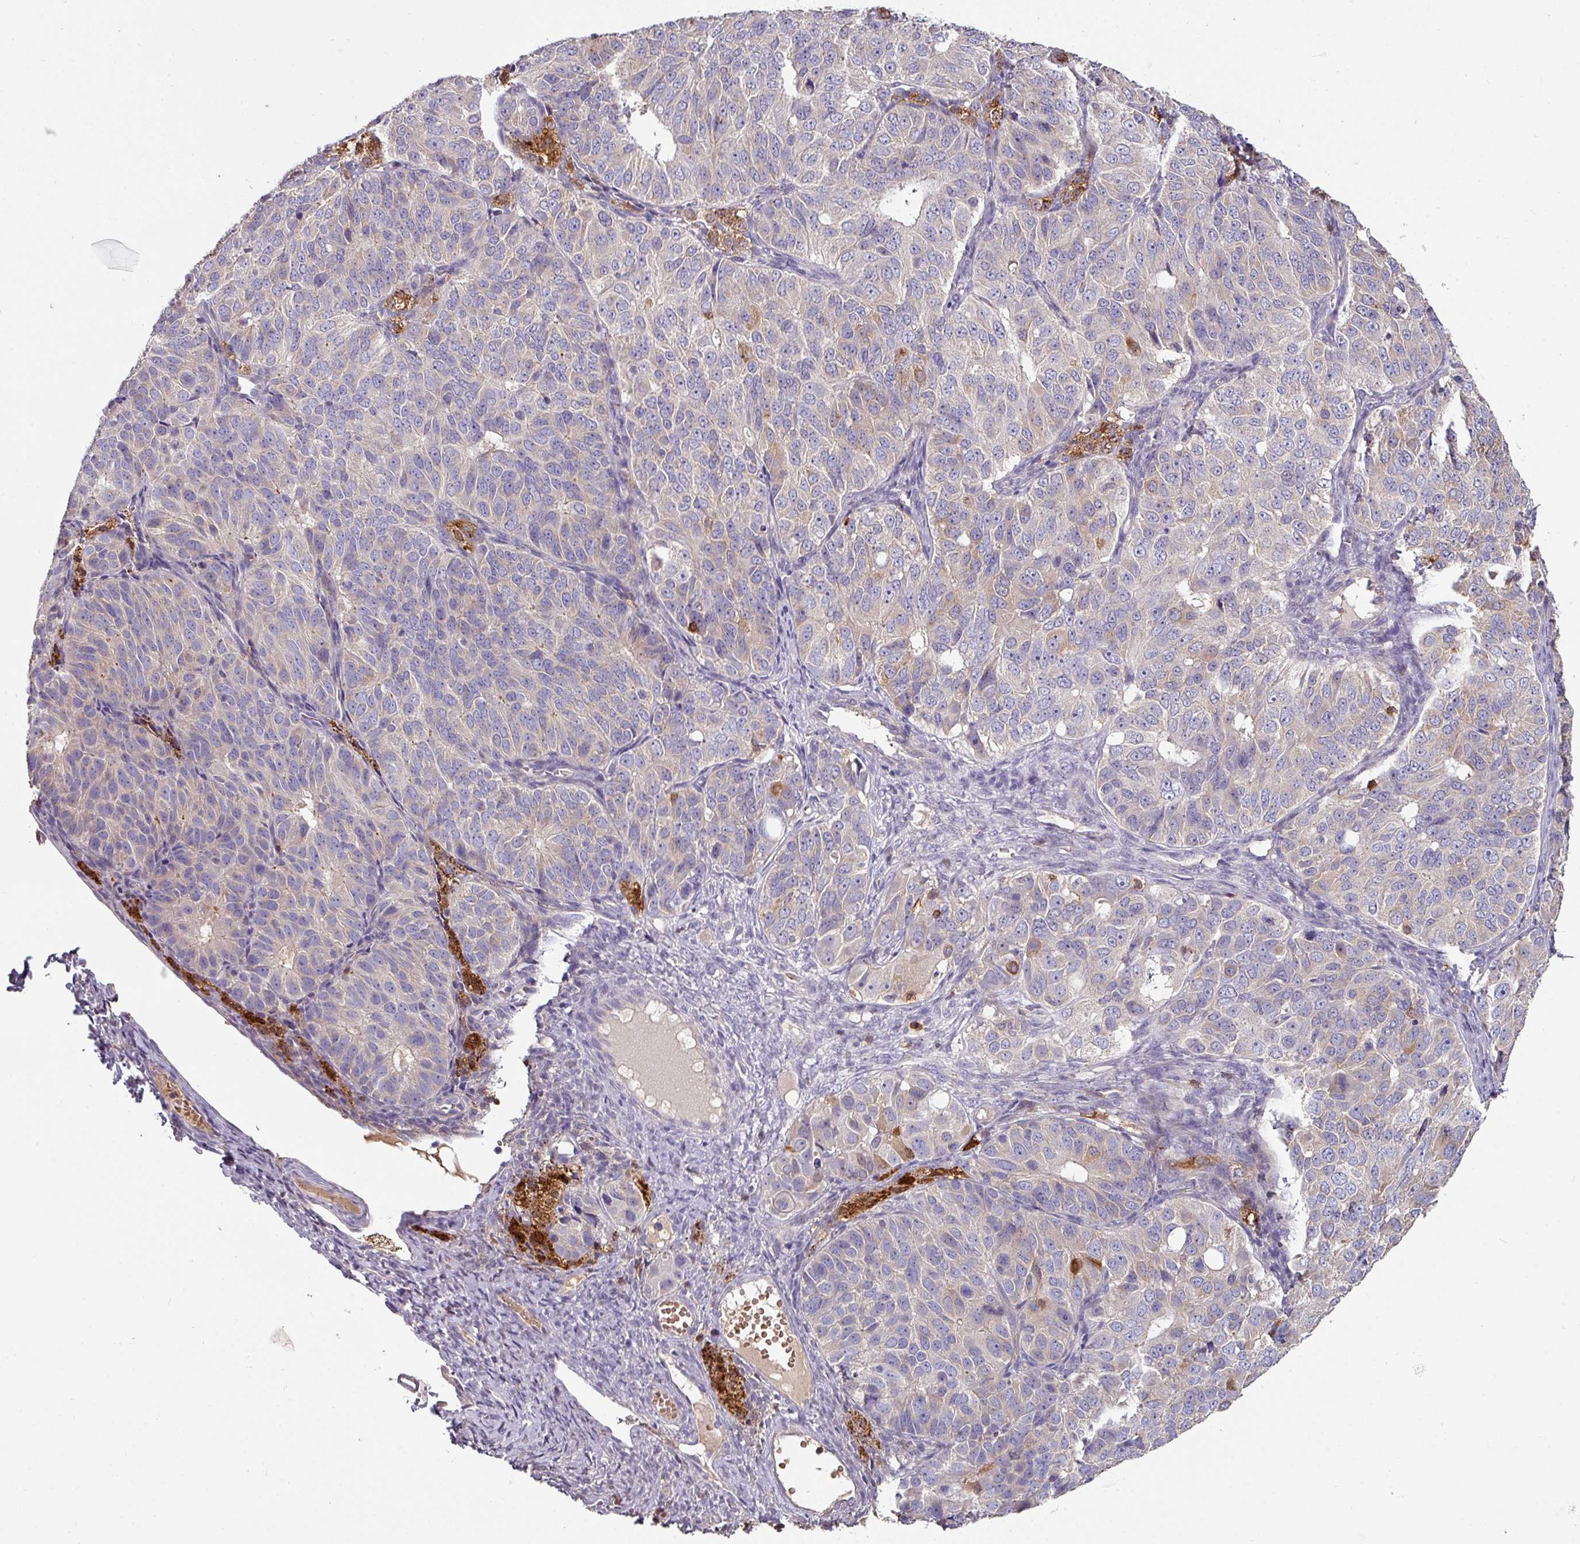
{"staining": {"intensity": "negative", "quantity": "none", "location": "none"}, "tissue": "ovarian cancer", "cell_type": "Tumor cells", "image_type": "cancer", "snomed": [{"axis": "morphology", "description": "Carcinoma, endometroid"}, {"axis": "topography", "description": "Ovary"}], "caption": "Immunohistochemistry of human endometroid carcinoma (ovarian) demonstrates no staining in tumor cells.", "gene": "CD3G", "patient": {"sex": "female", "age": 51}}